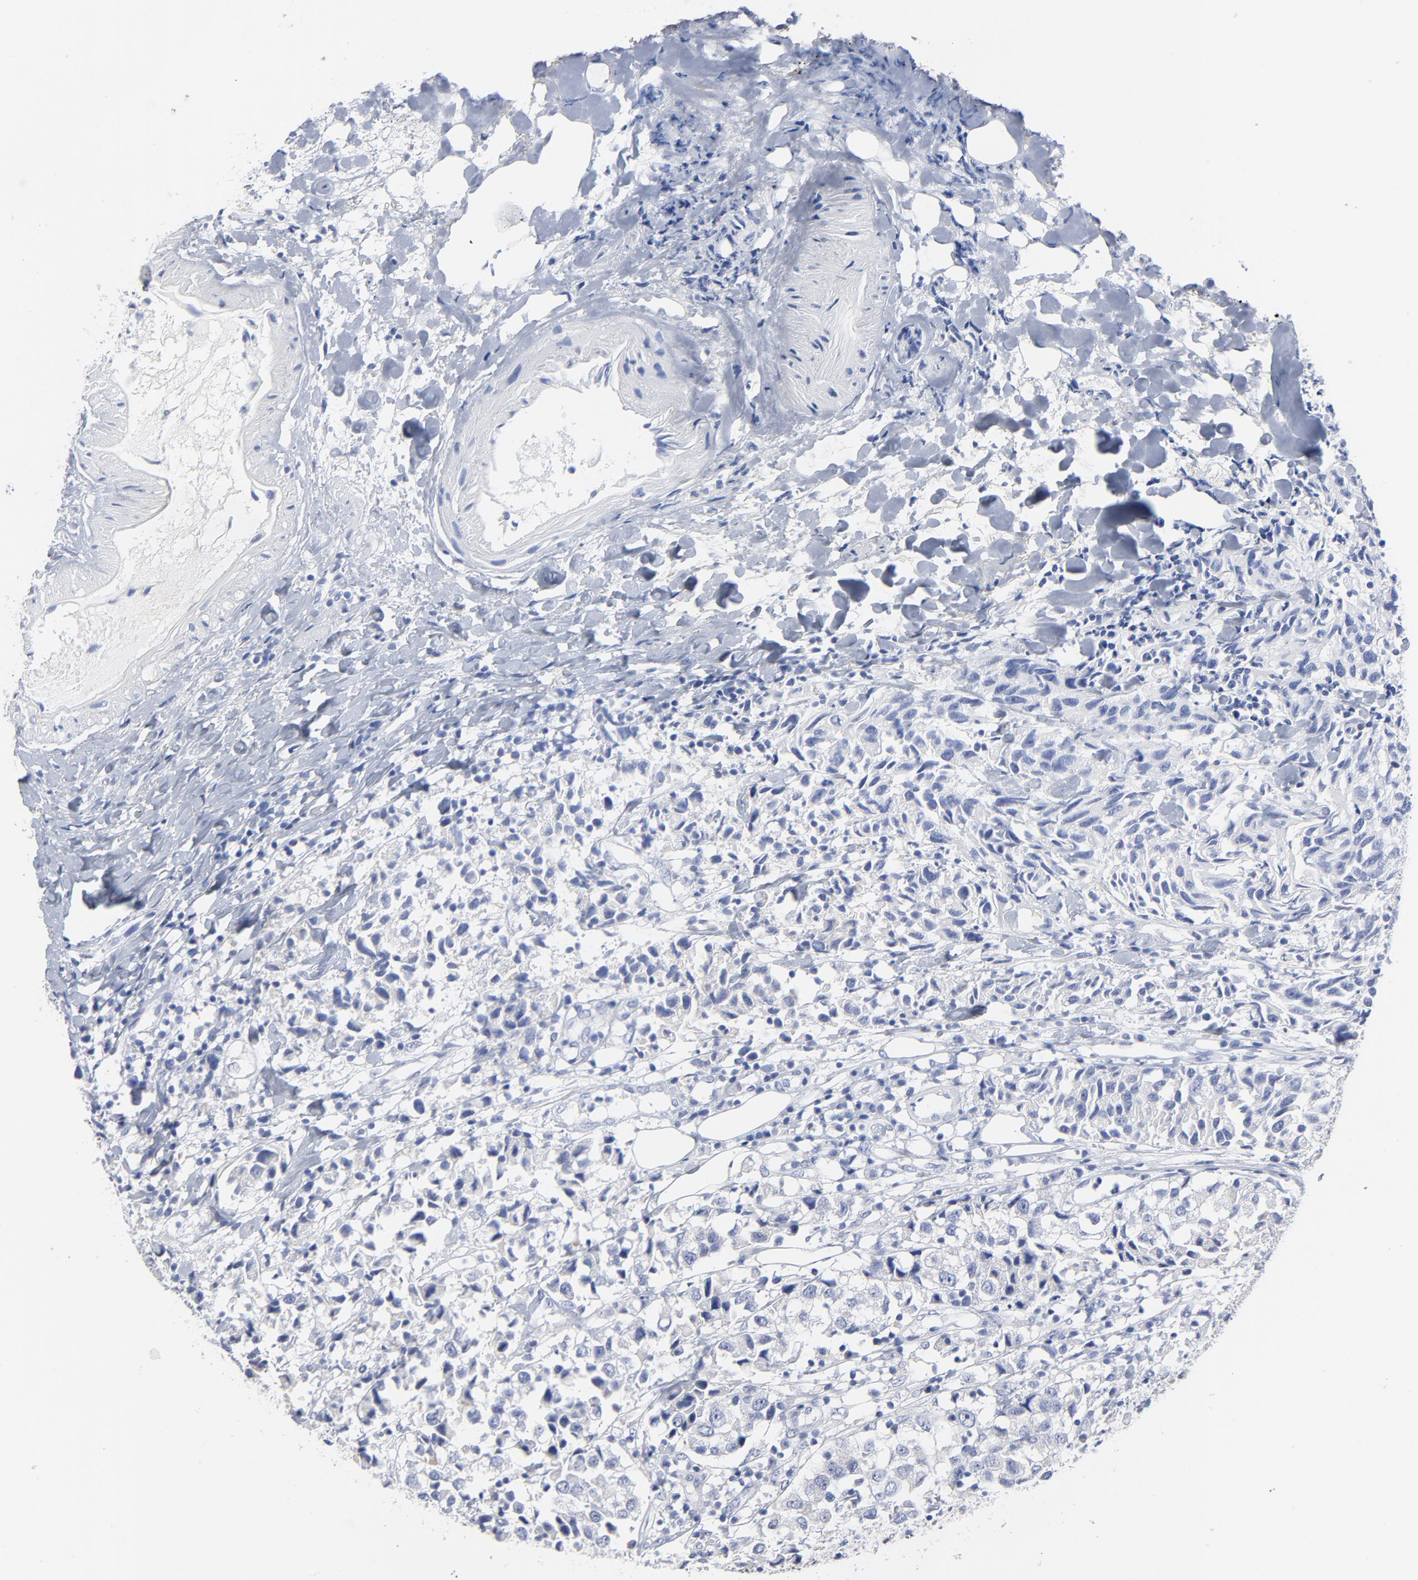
{"staining": {"intensity": "negative", "quantity": "none", "location": "none"}, "tissue": "urothelial cancer", "cell_type": "Tumor cells", "image_type": "cancer", "snomed": [{"axis": "morphology", "description": "Urothelial carcinoma, High grade"}, {"axis": "topography", "description": "Urinary bladder"}], "caption": "Immunohistochemistry (IHC) of human urothelial cancer exhibits no positivity in tumor cells. (DAB immunohistochemistry, high magnification).", "gene": "STAT2", "patient": {"sex": "female", "age": 75}}